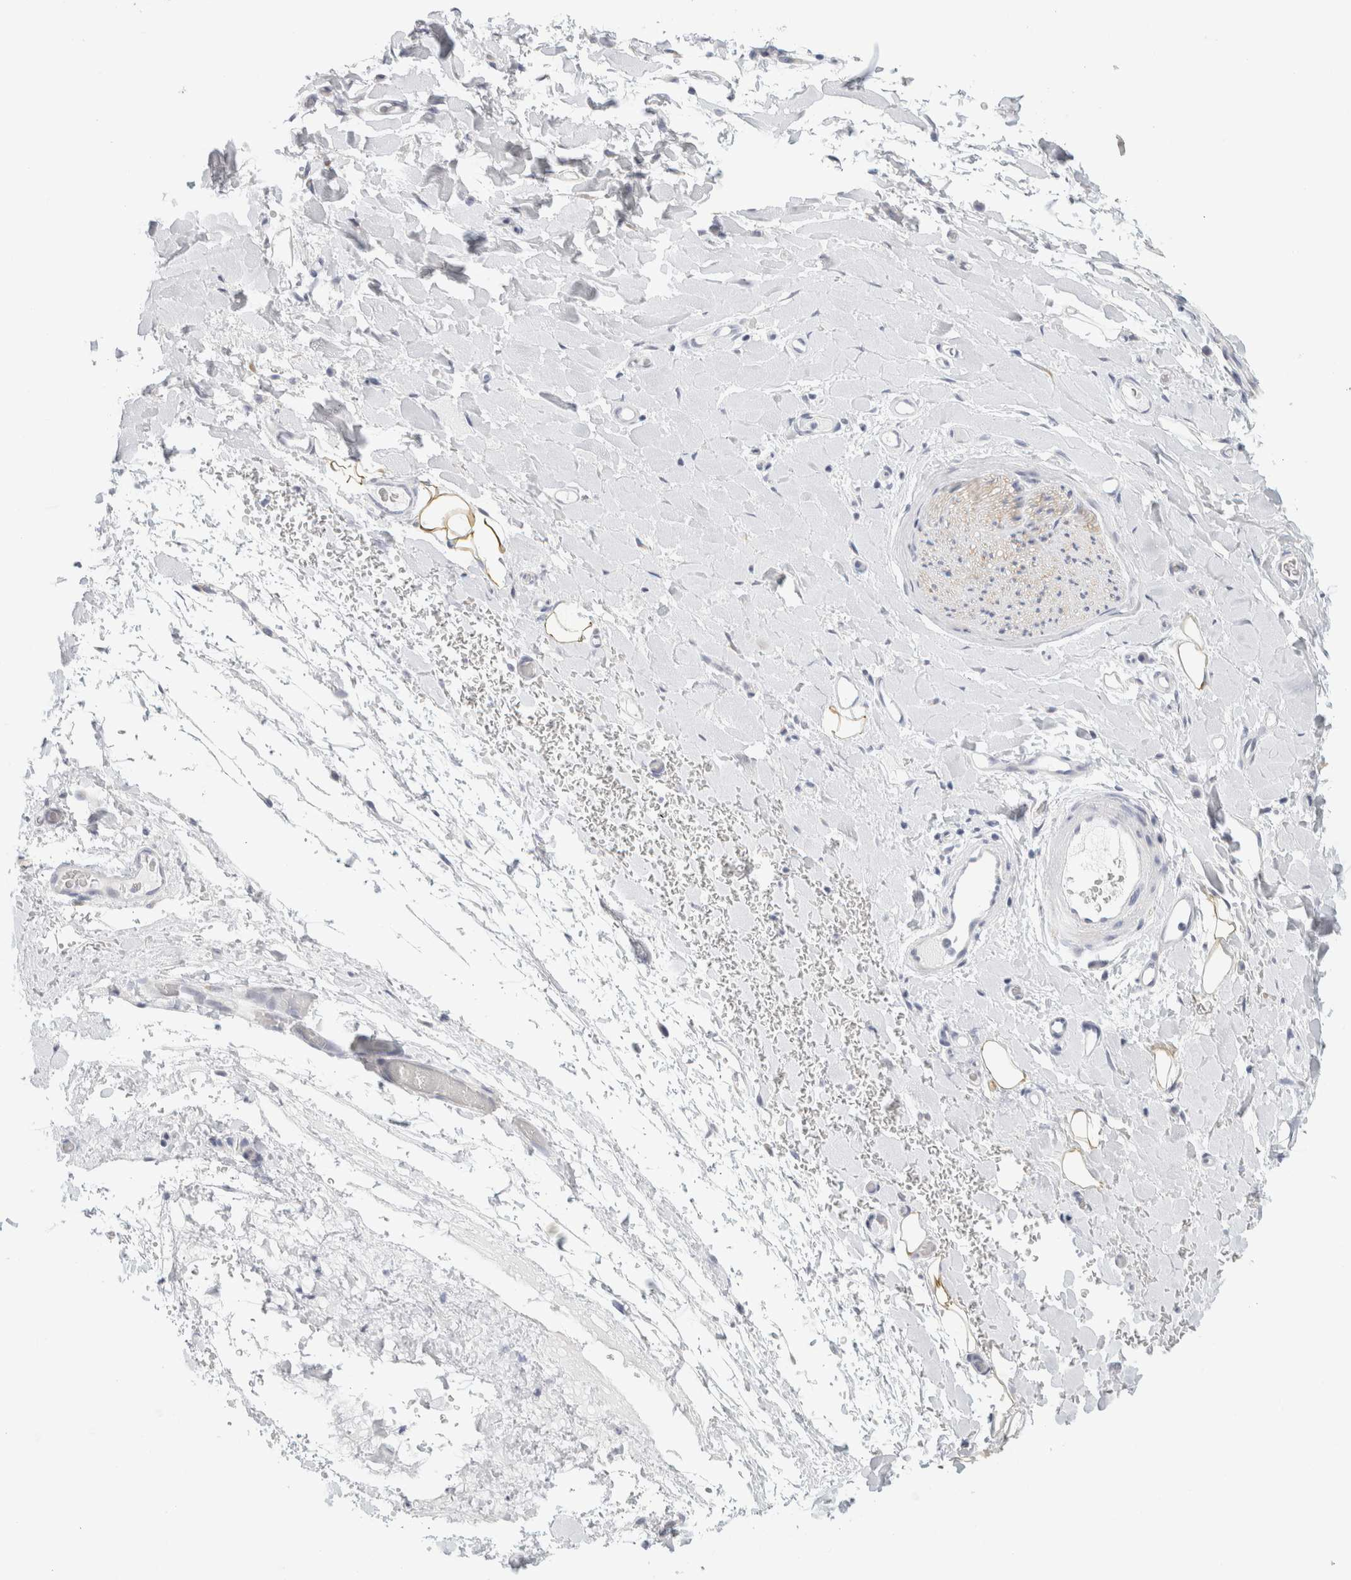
{"staining": {"intensity": "negative", "quantity": "none", "location": "none"}, "tissue": "adipose tissue", "cell_type": "Adipocytes", "image_type": "normal", "snomed": [{"axis": "morphology", "description": "Normal tissue, NOS"}, {"axis": "morphology", "description": "Adenocarcinoma, NOS"}, {"axis": "topography", "description": "Esophagus"}], "caption": "Micrograph shows no significant protein staining in adipocytes of normal adipose tissue.", "gene": "RTN4", "patient": {"sex": "male", "age": 62}}